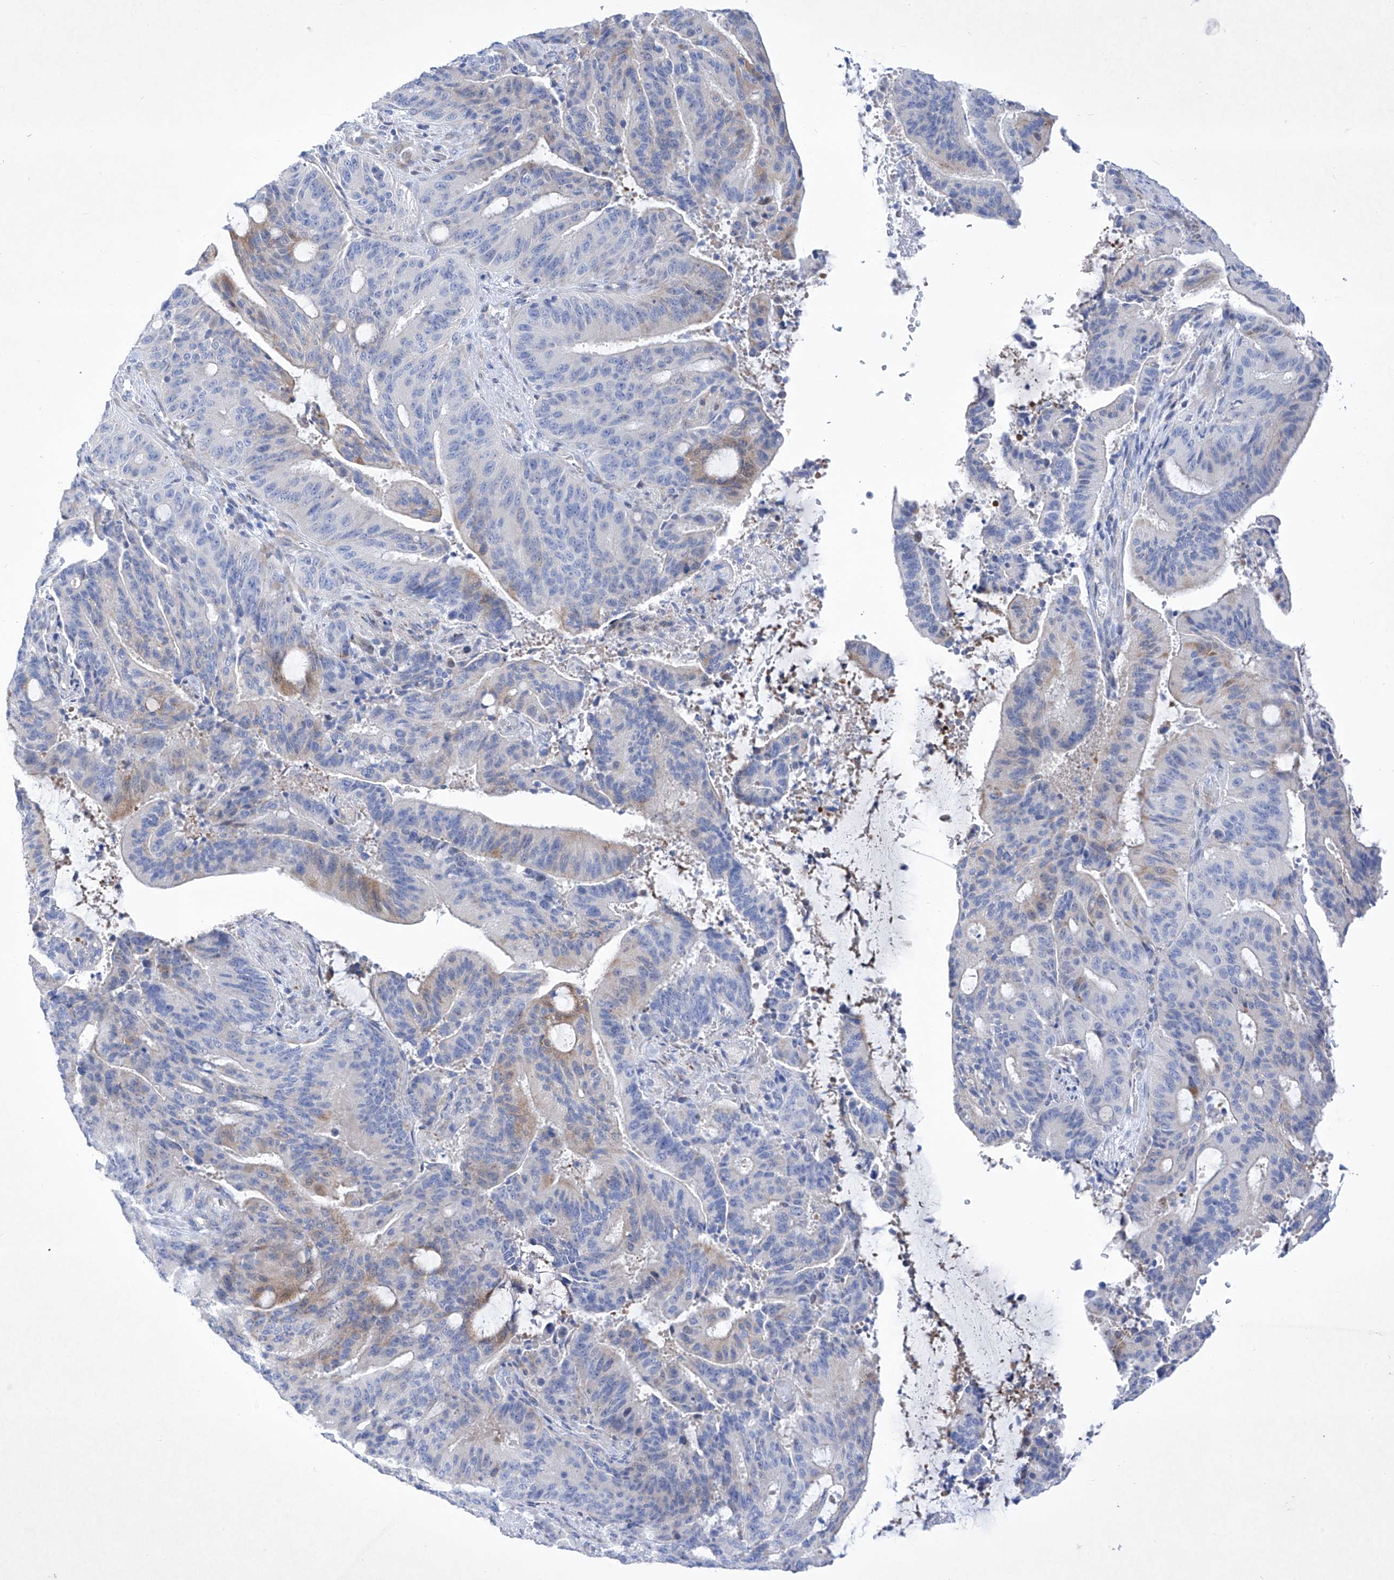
{"staining": {"intensity": "weak", "quantity": "<25%", "location": "cytoplasmic/membranous"}, "tissue": "liver cancer", "cell_type": "Tumor cells", "image_type": "cancer", "snomed": [{"axis": "morphology", "description": "Normal tissue, NOS"}, {"axis": "morphology", "description": "Cholangiocarcinoma"}, {"axis": "topography", "description": "Liver"}, {"axis": "topography", "description": "Peripheral nerve tissue"}], "caption": "Immunohistochemical staining of human cholangiocarcinoma (liver) exhibits no significant expression in tumor cells.", "gene": "C1orf87", "patient": {"sex": "female", "age": 73}}